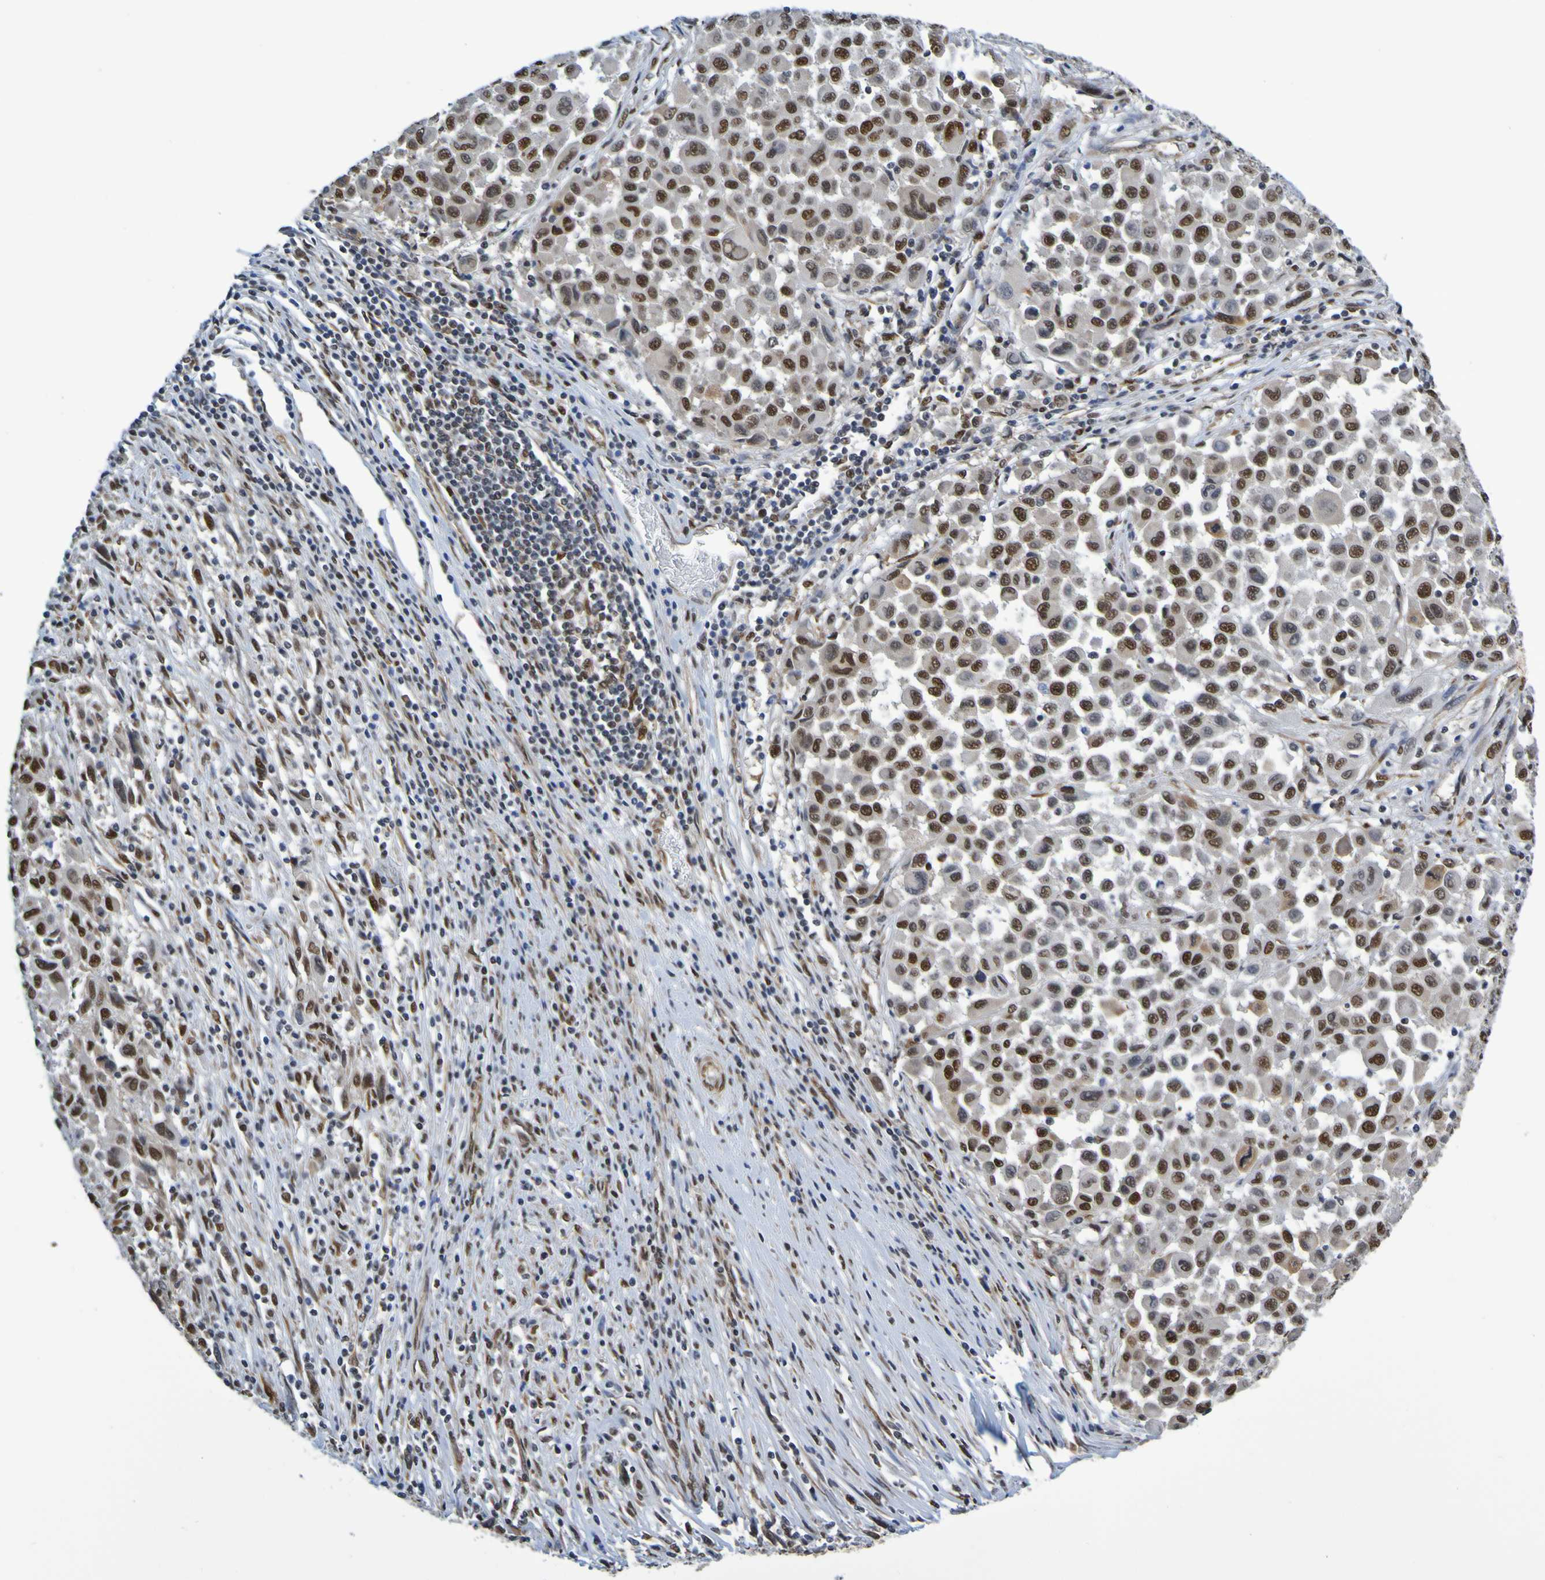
{"staining": {"intensity": "strong", "quantity": ">75%", "location": "nuclear"}, "tissue": "melanoma", "cell_type": "Tumor cells", "image_type": "cancer", "snomed": [{"axis": "morphology", "description": "Malignant melanoma, Metastatic site"}, {"axis": "topography", "description": "Lymph node"}], "caption": "The image exhibits a brown stain indicating the presence of a protein in the nuclear of tumor cells in malignant melanoma (metastatic site). (brown staining indicates protein expression, while blue staining denotes nuclei).", "gene": "HDAC2", "patient": {"sex": "male", "age": 61}}